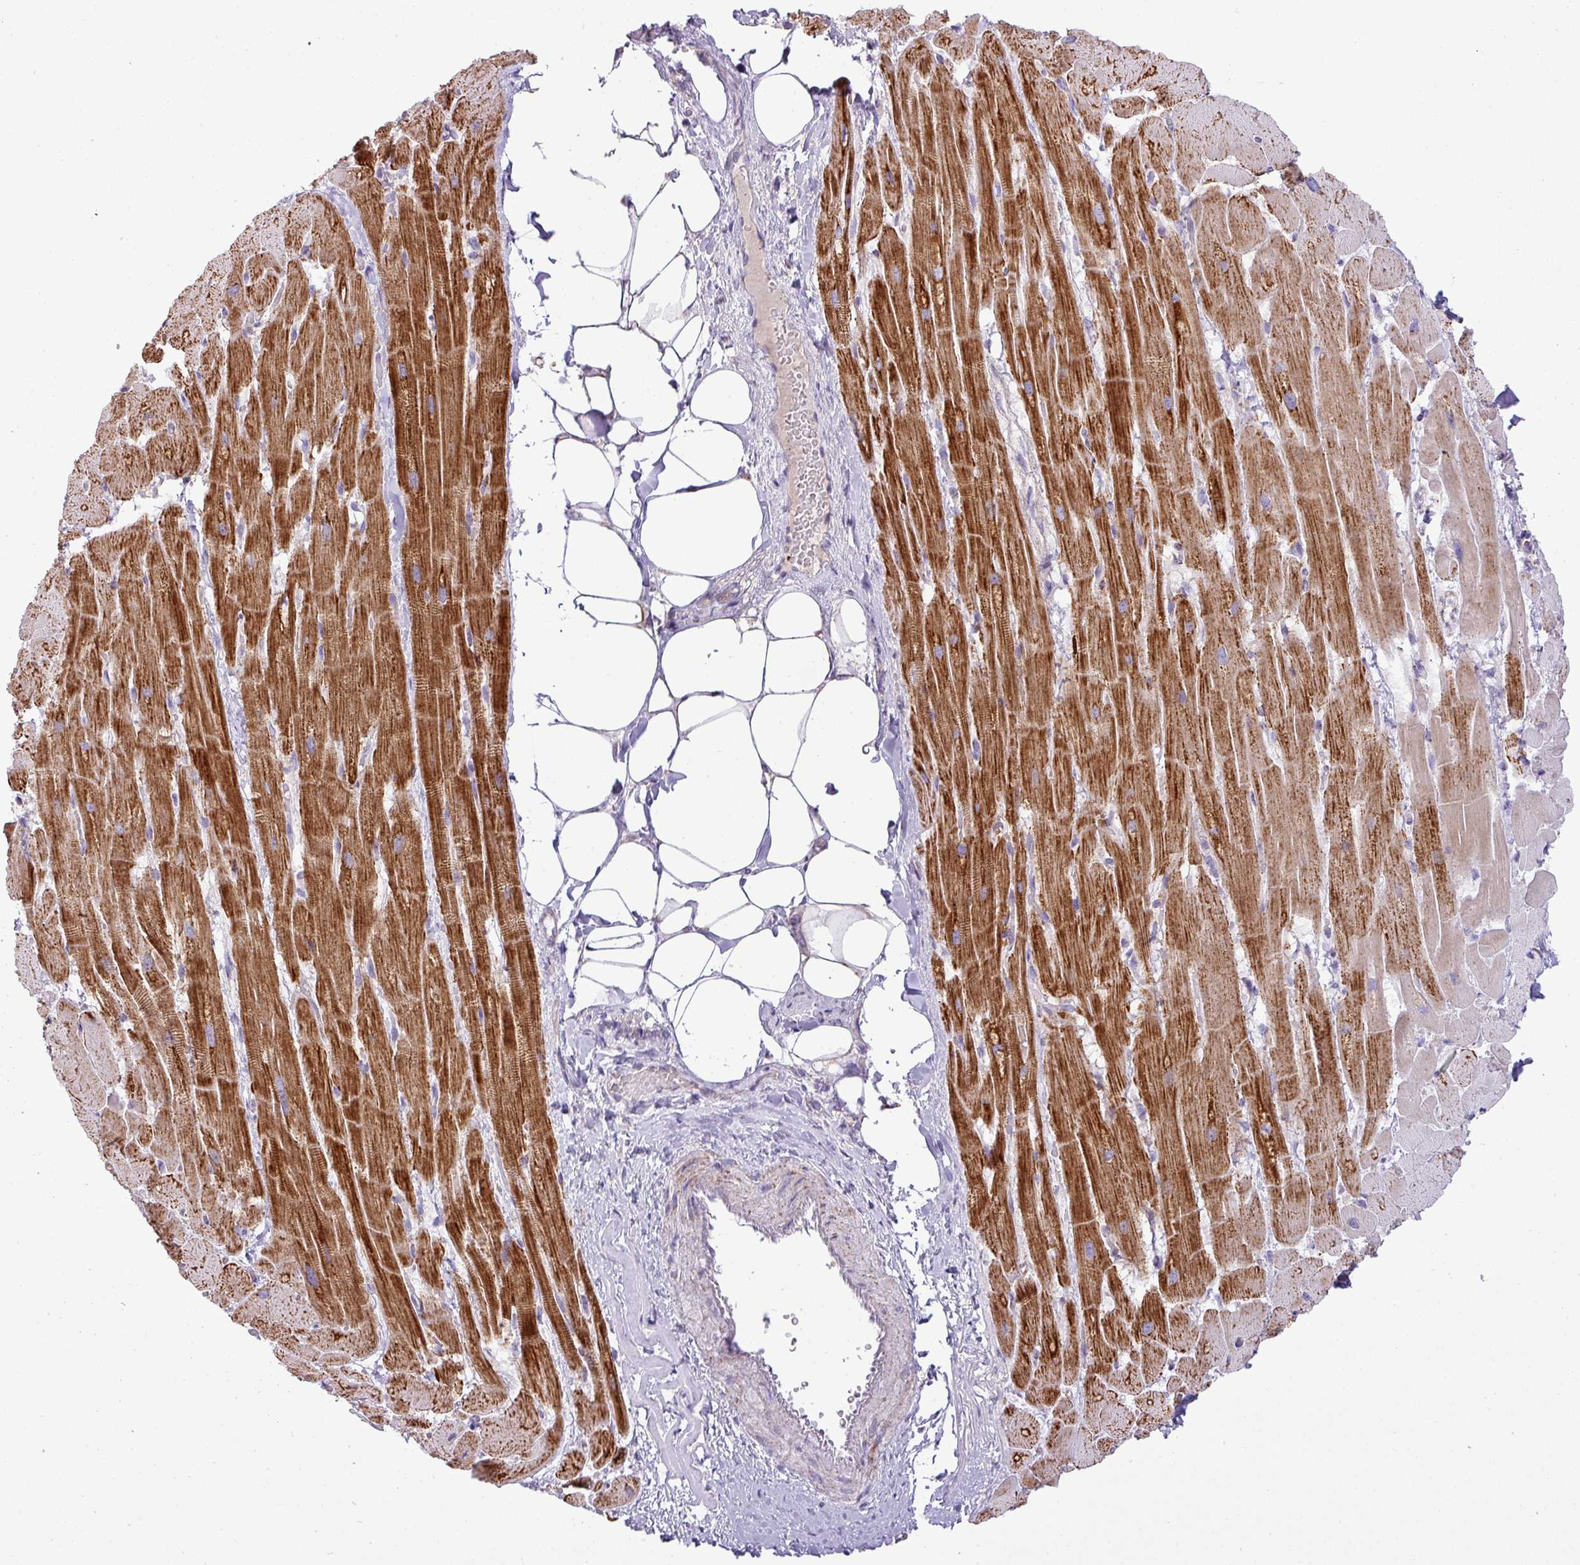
{"staining": {"intensity": "strong", "quantity": ">75%", "location": "cytoplasmic/membranous"}, "tissue": "heart muscle", "cell_type": "Cardiomyocytes", "image_type": "normal", "snomed": [{"axis": "morphology", "description": "Normal tissue, NOS"}, {"axis": "topography", "description": "Heart"}], "caption": "Immunohistochemical staining of unremarkable heart muscle demonstrates strong cytoplasmic/membranous protein expression in approximately >75% of cardiomyocytes. The protein is shown in brown color, while the nuclei are stained blue.", "gene": "ZNF81", "patient": {"sex": "male", "age": 37}}